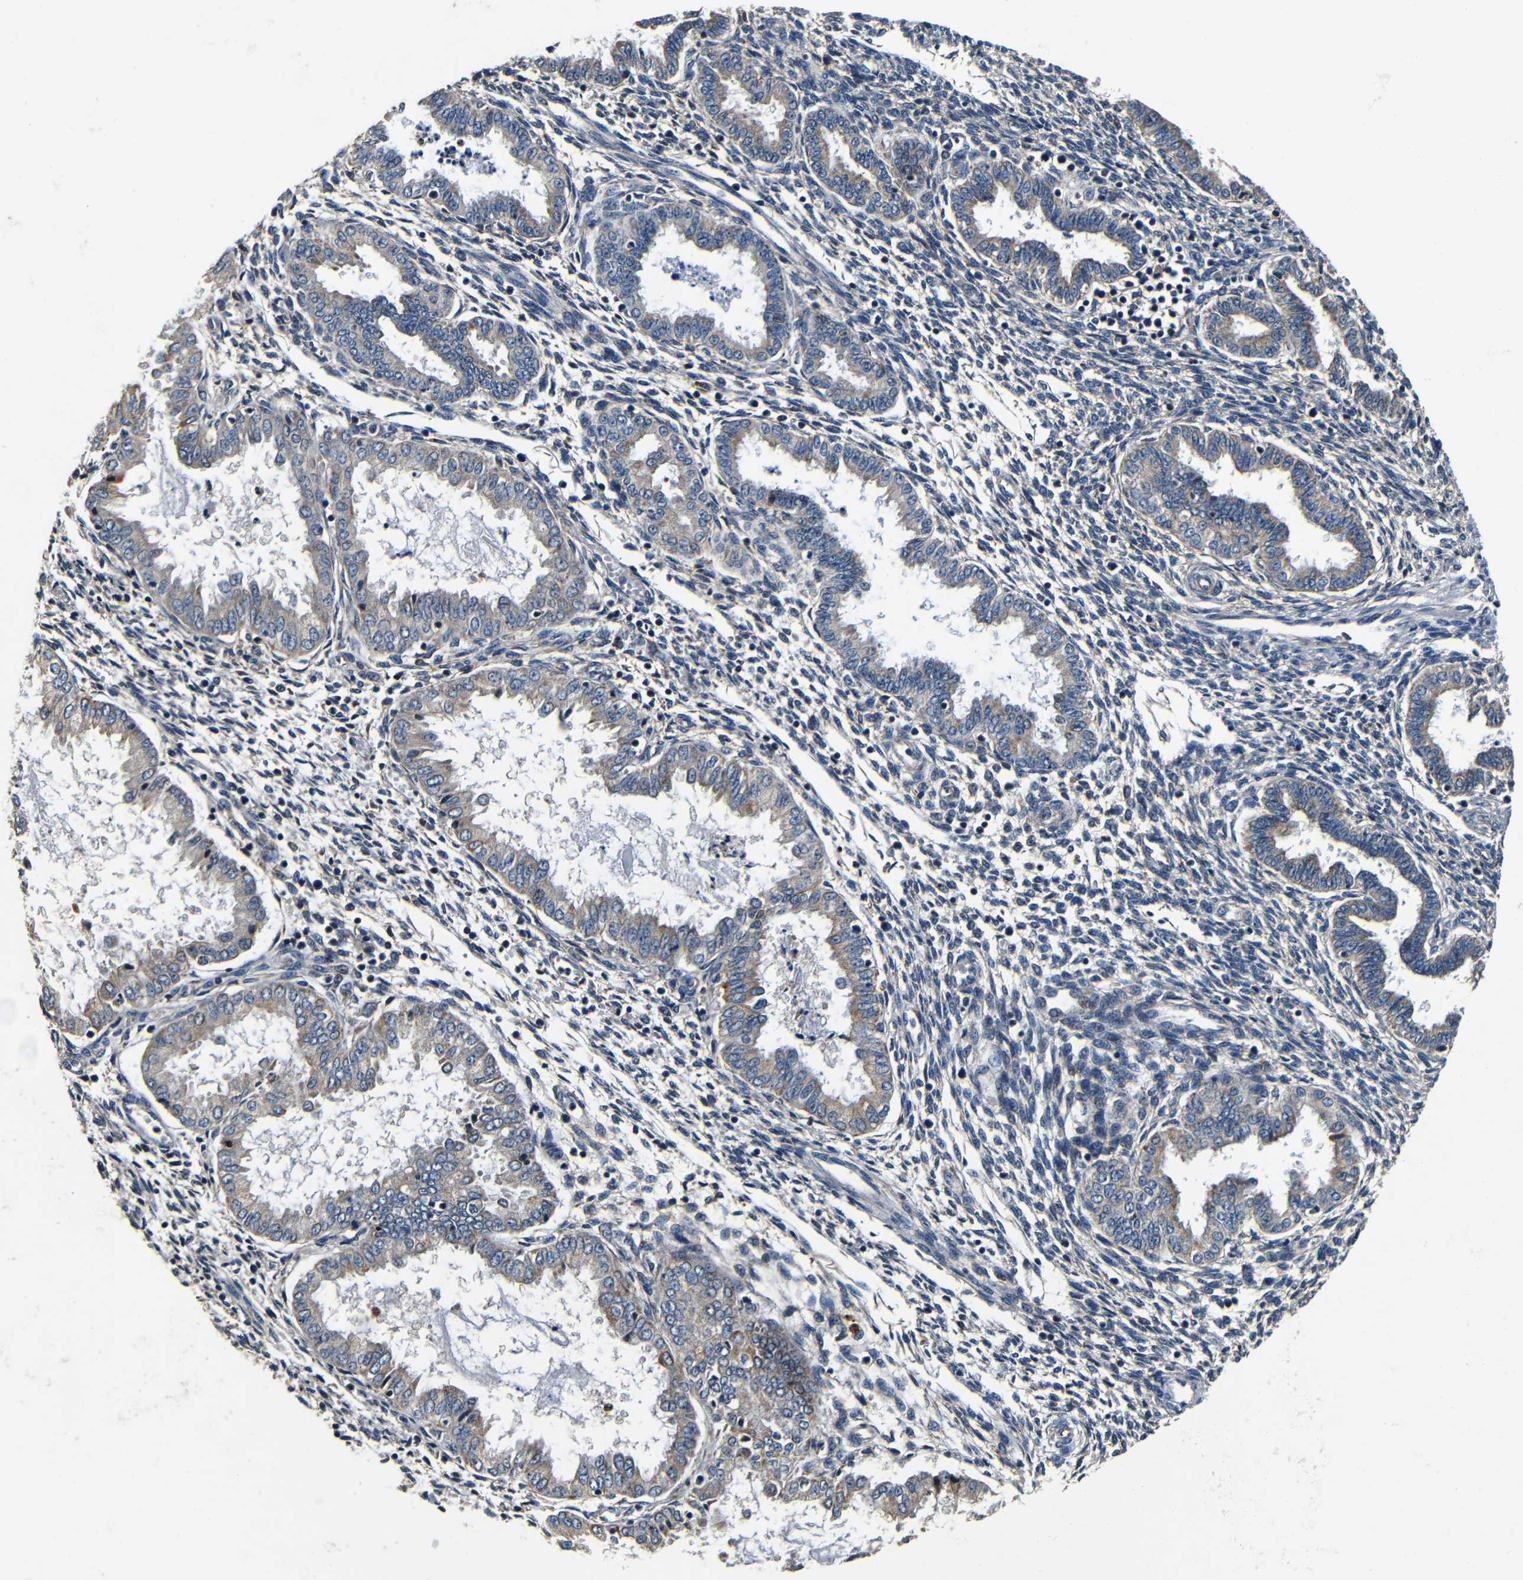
{"staining": {"intensity": "negative", "quantity": "none", "location": "none"}, "tissue": "endometrium", "cell_type": "Cells in endometrial stroma", "image_type": "normal", "snomed": [{"axis": "morphology", "description": "Normal tissue, NOS"}, {"axis": "topography", "description": "Endometrium"}], "caption": "Immunohistochemistry (IHC) of normal human endometrium shows no expression in cells in endometrial stroma.", "gene": "MTX1", "patient": {"sex": "female", "age": 33}}